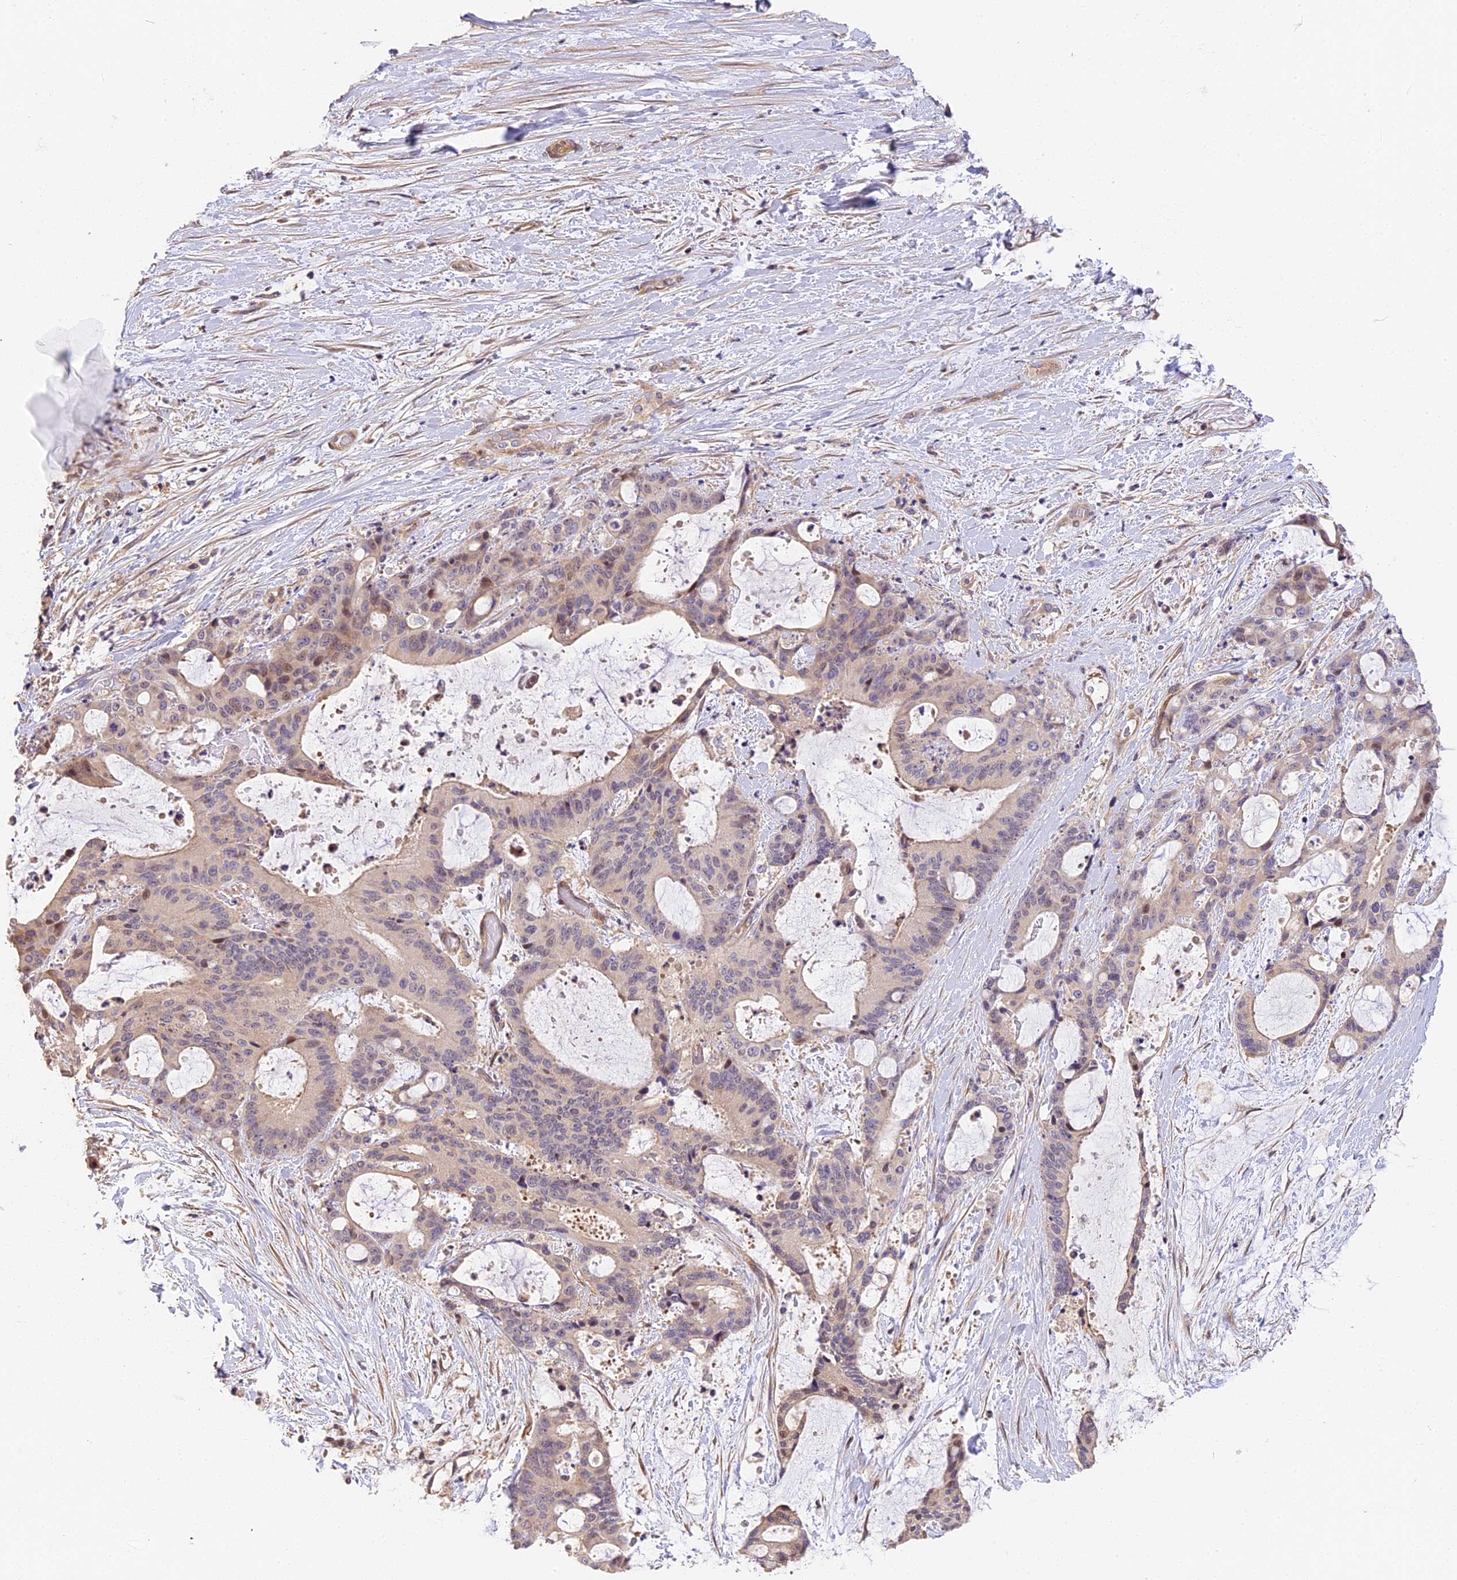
{"staining": {"intensity": "weak", "quantity": "<25%", "location": "nuclear"}, "tissue": "liver cancer", "cell_type": "Tumor cells", "image_type": "cancer", "snomed": [{"axis": "morphology", "description": "Normal tissue, NOS"}, {"axis": "morphology", "description": "Cholangiocarcinoma"}, {"axis": "topography", "description": "Liver"}, {"axis": "topography", "description": "Peripheral nerve tissue"}], "caption": "This is a micrograph of immunohistochemistry staining of cholangiocarcinoma (liver), which shows no staining in tumor cells.", "gene": "ARHGAP17", "patient": {"sex": "female", "age": 73}}